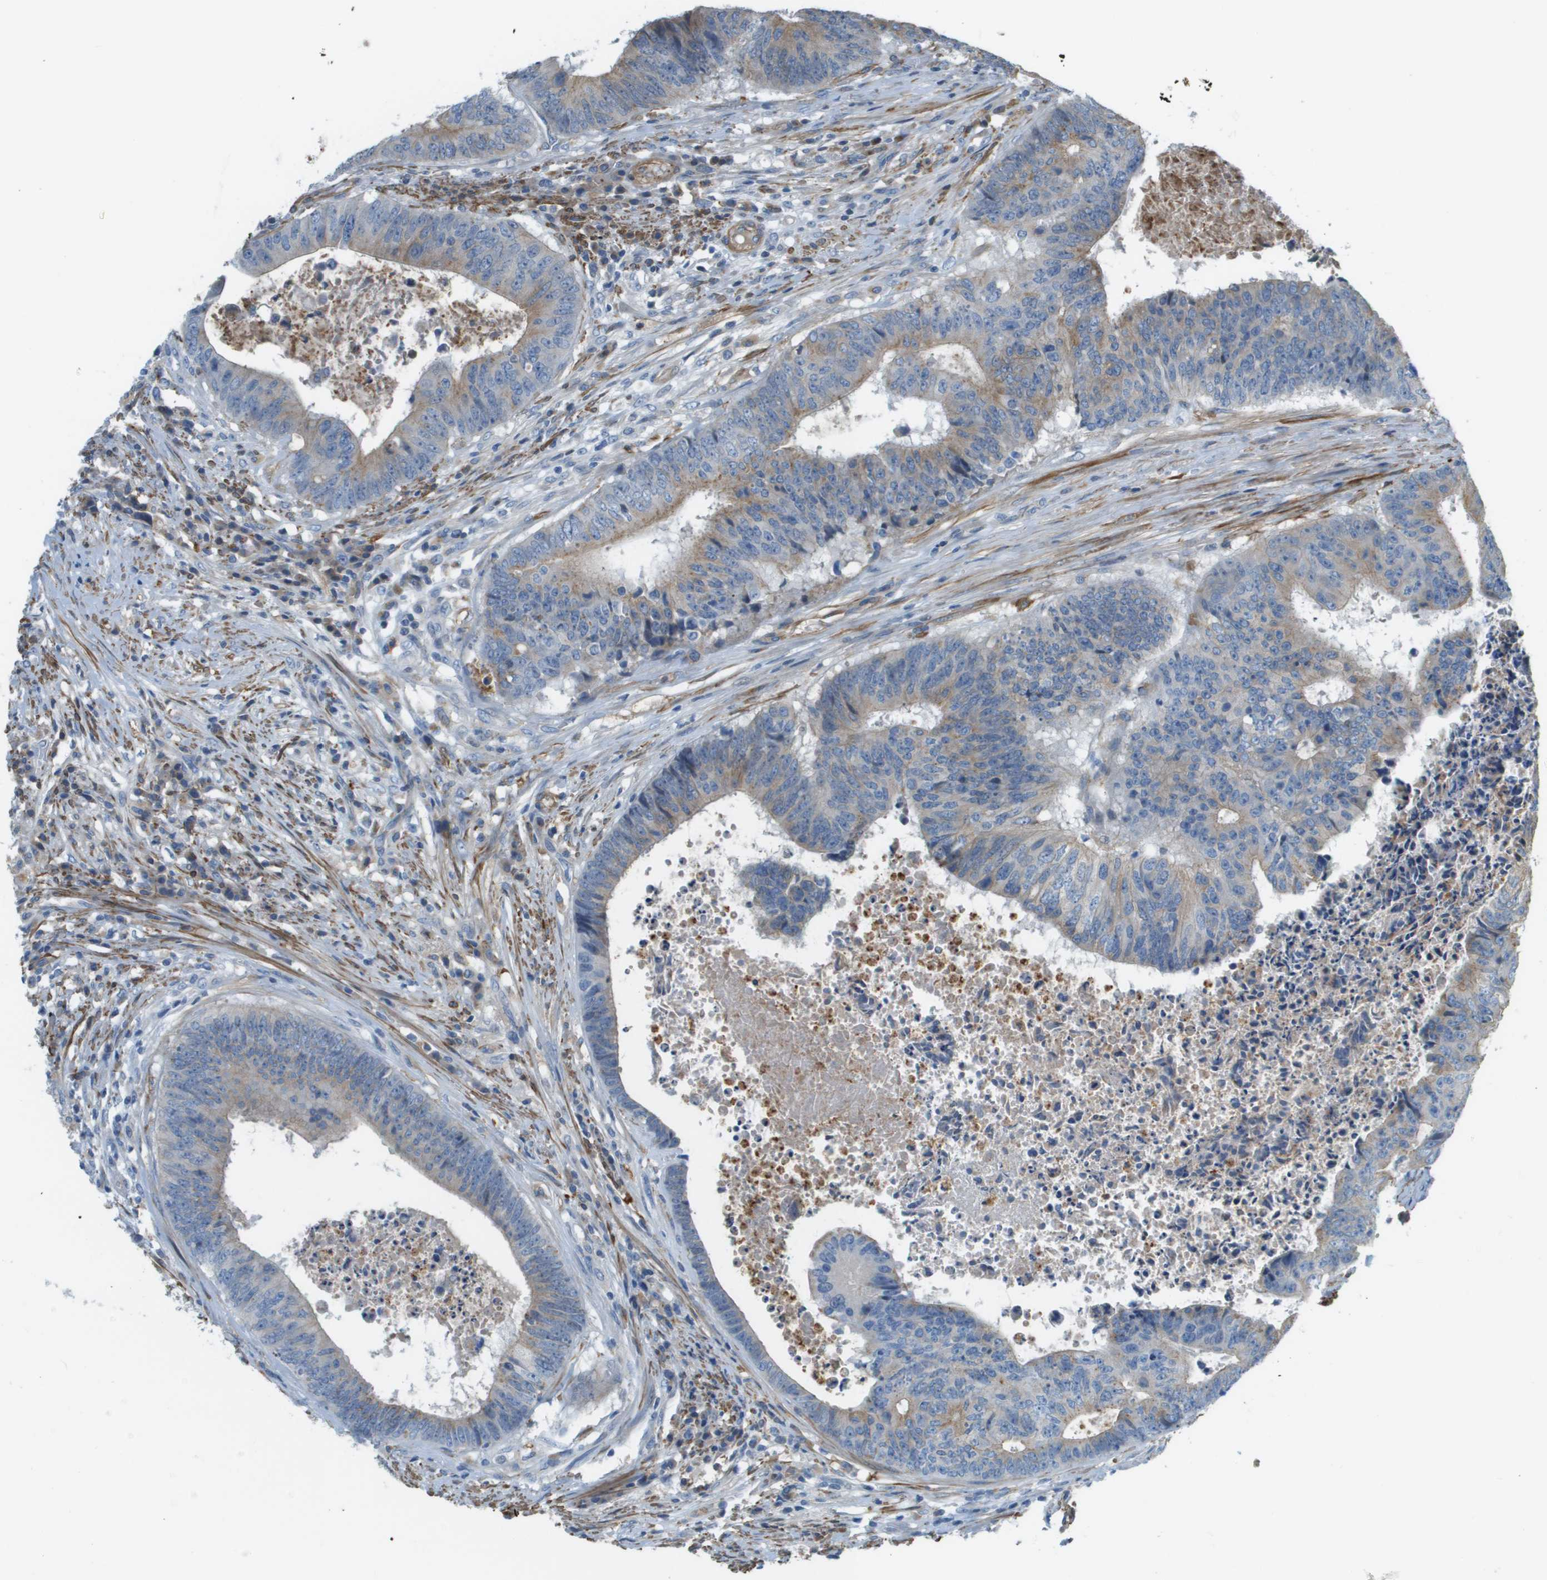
{"staining": {"intensity": "weak", "quantity": "25%-75%", "location": "cytoplasmic/membranous"}, "tissue": "colorectal cancer", "cell_type": "Tumor cells", "image_type": "cancer", "snomed": [{"axis": "morphology", "description": "Adenocarcinoma, NOS"}, {"axis": "topography", "description": "Rectum"}], "caption": "Human adenocarcinoma (colorectal) stained for a protein (brown) demonstrates weak cytoplasmic/membranous positive expression in approximately 25%-75% of tumor cells.", "gene": "MYH11", "patient": {"sex": "male", "age": 72}}